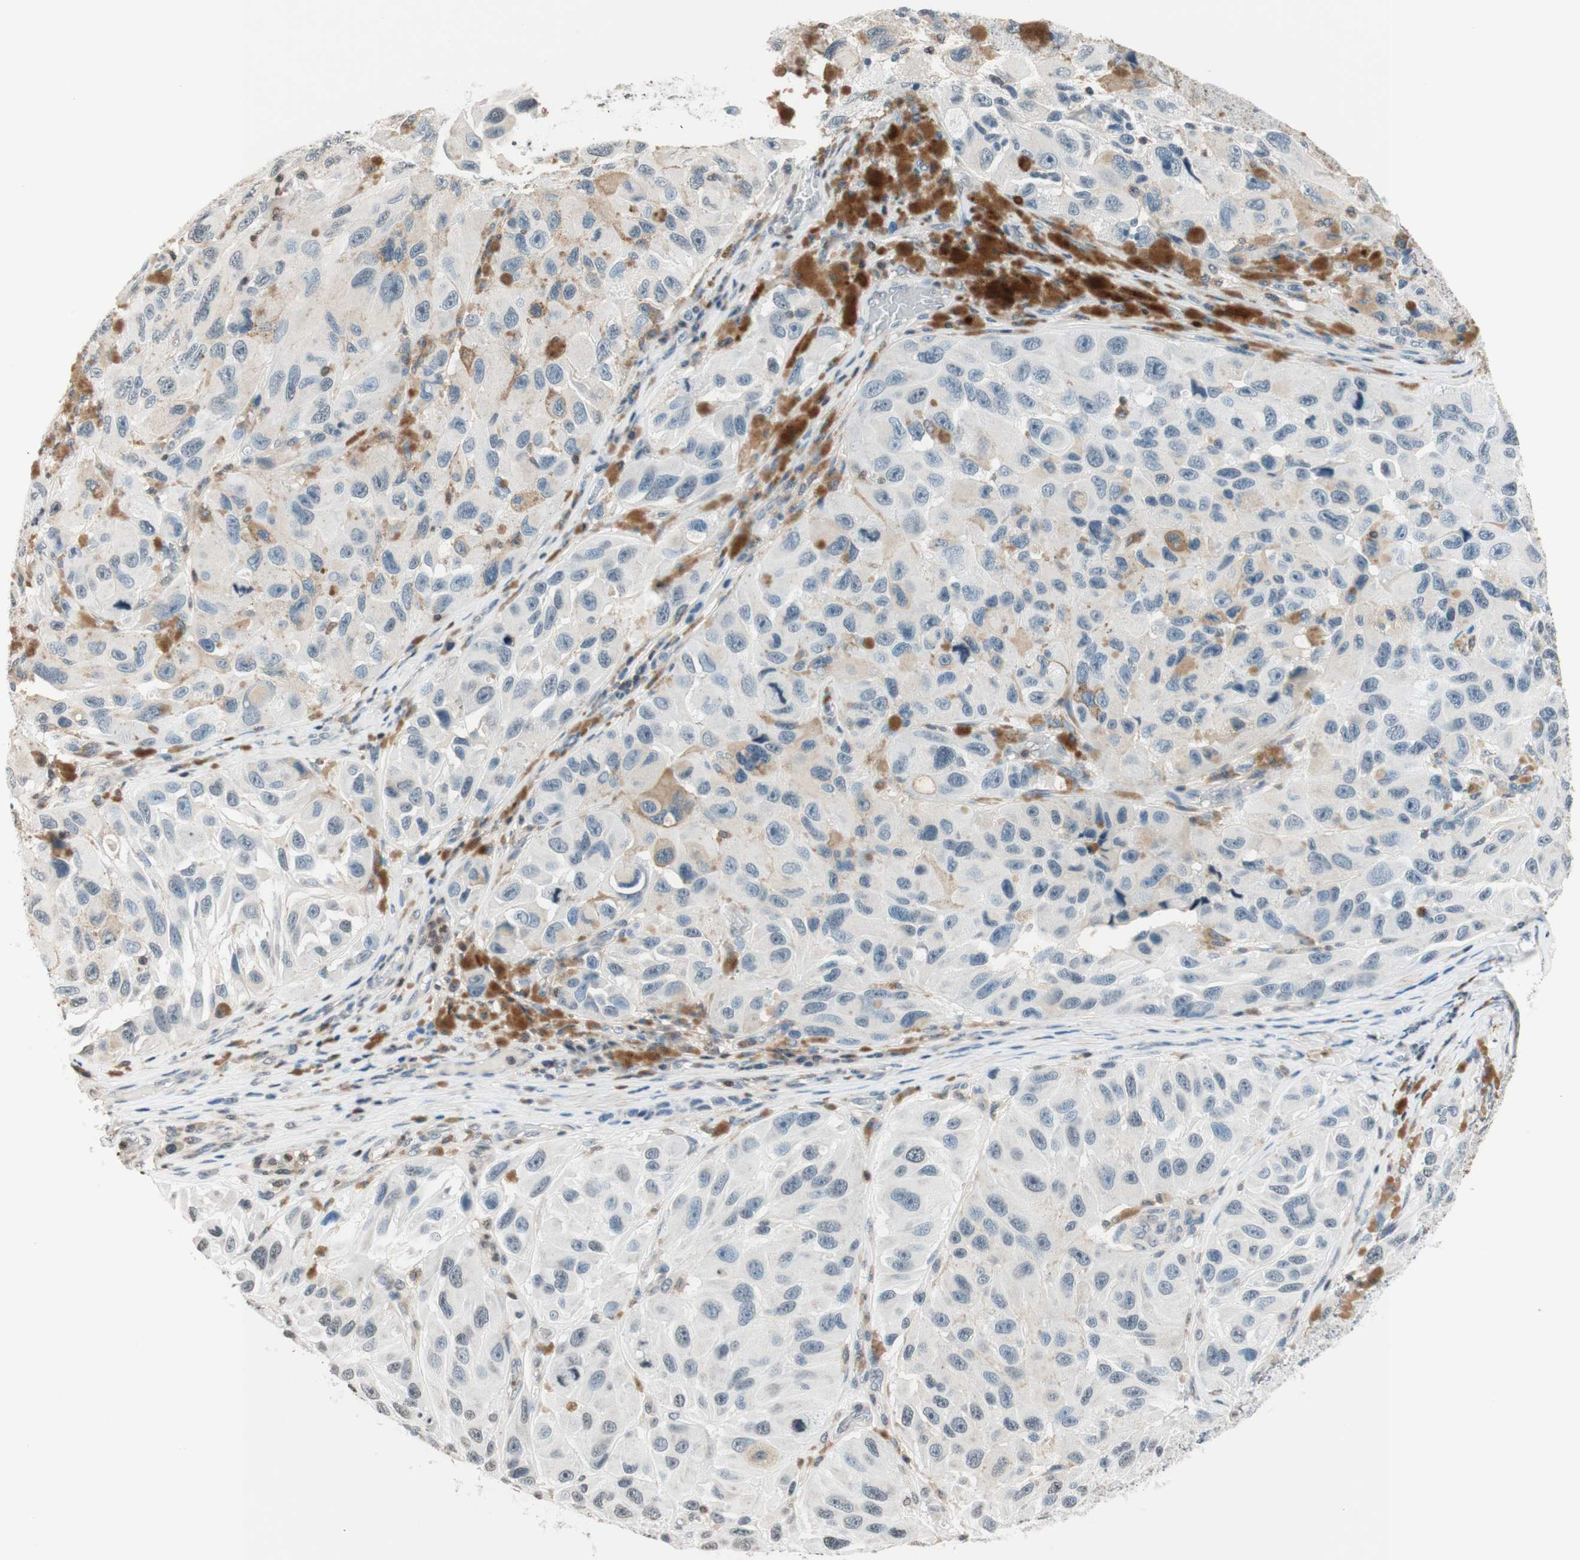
{"staining": {"intensity": "negative", "quantity": "none", "location": "none"}, "tissue": "melanoma", "cell_type": "Tumor cells", "image_type": "cancer", "snomed": [{"axis": "morphology", "description": "Malignant melanoma, NOS"}, {"axis": "topography", "description": "Skin"}], "caption": "Malignant melanoma stained for a protein using IHC demonstrates no expression tumor cells.", "gene": "WIPF1", "patient": {"sex": "female", "age": 73}}